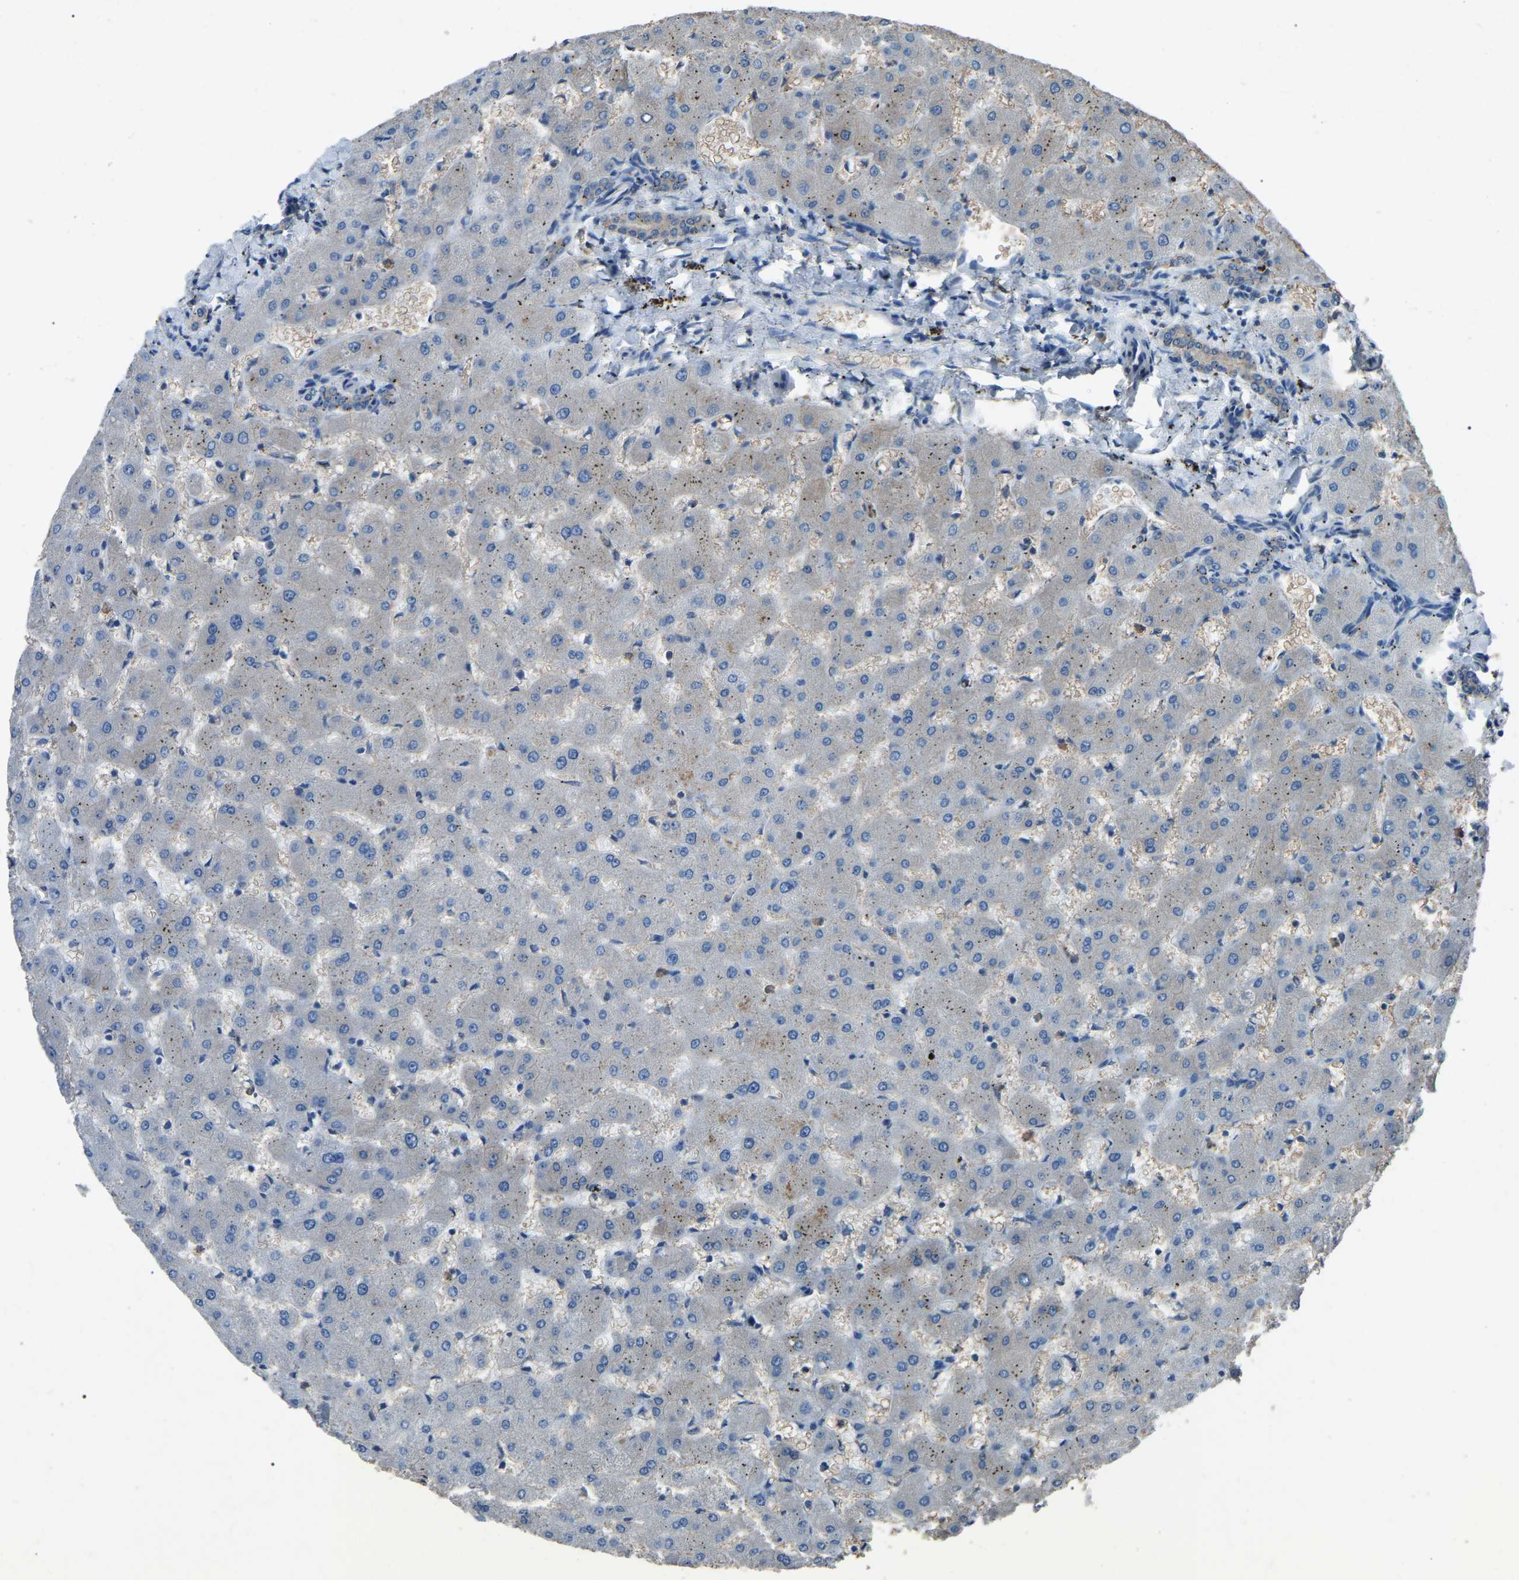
{"staining": {"intensity": "weak", "quantity": ">75%", "location": "cytoplasmic/membranous"}, "tissue": "liver", "cell_type": "Cholangiocytes", "image_type": "normal", "snomed": [{"axis": "morphology", "description": "Normal tissue, NOS"}, {"axis": "topography", "description": "Liver"}], "caption": "IHC histopathology image of normal liver: human liver stained using IHC exhibits low levels of weak protein expression localized specifically in the cytoplasmic/membranous of cholangiocytes, appearing as a cytoplasmic/membranous brown color.", "gene": "AIMP1", "patient": {"sex": "female", "age": 63}}